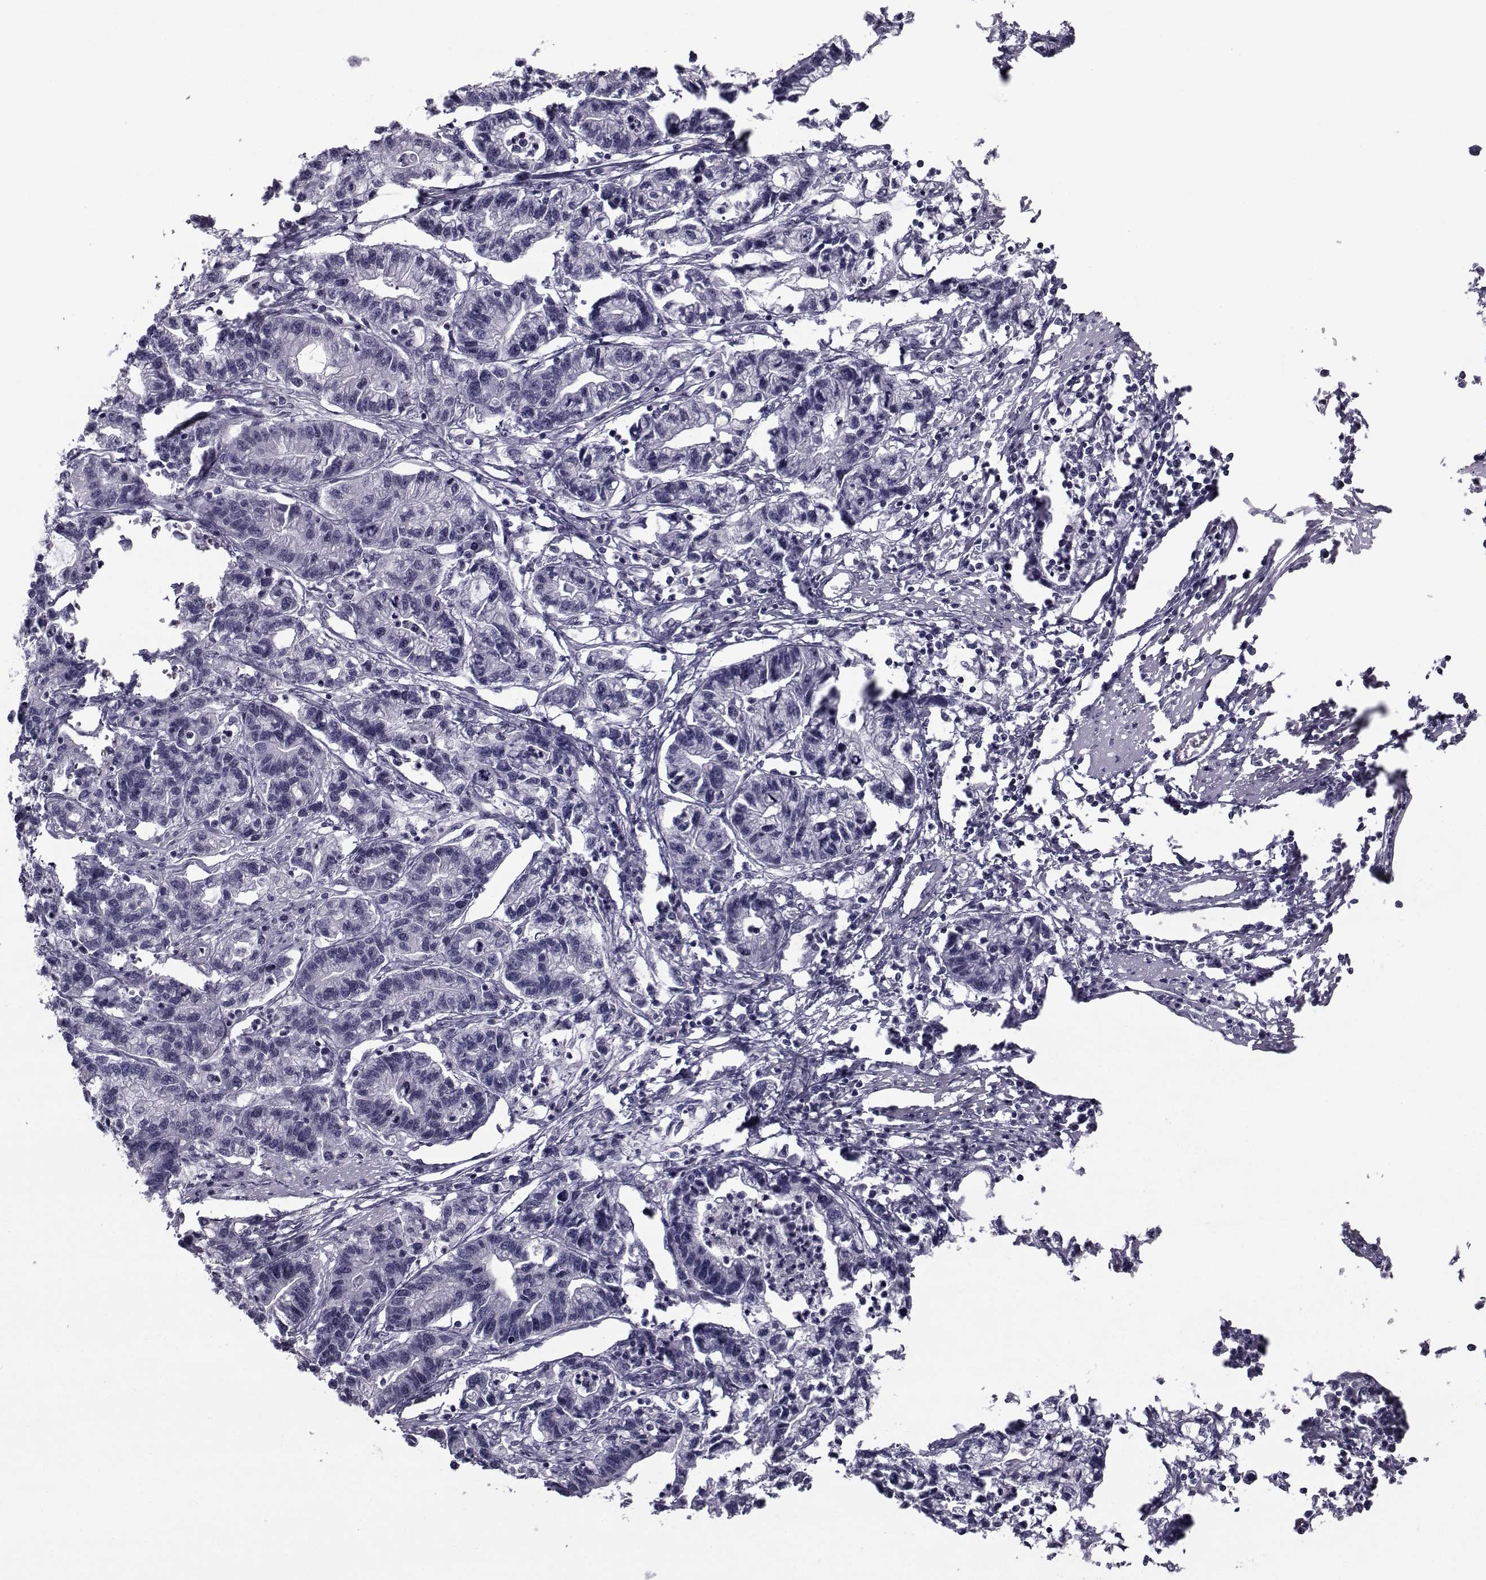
{"staining": {"intensity": "negative", "quantity": "none", "location": "none"}, "tissue": "stomach cancer", "cell_type": "Tumor cells", "image_type": "cancer", "snomed": [{"axis": "morphology", "description": "Adenocarcinoma, NOS"}, {"axis": "topography", "description": "Stomach"}], "caption": "Tumor cells show no significant protein expression in stomach cancer.", "gene": "FDXR", "patient": {"sex": "male", "age": 83}}